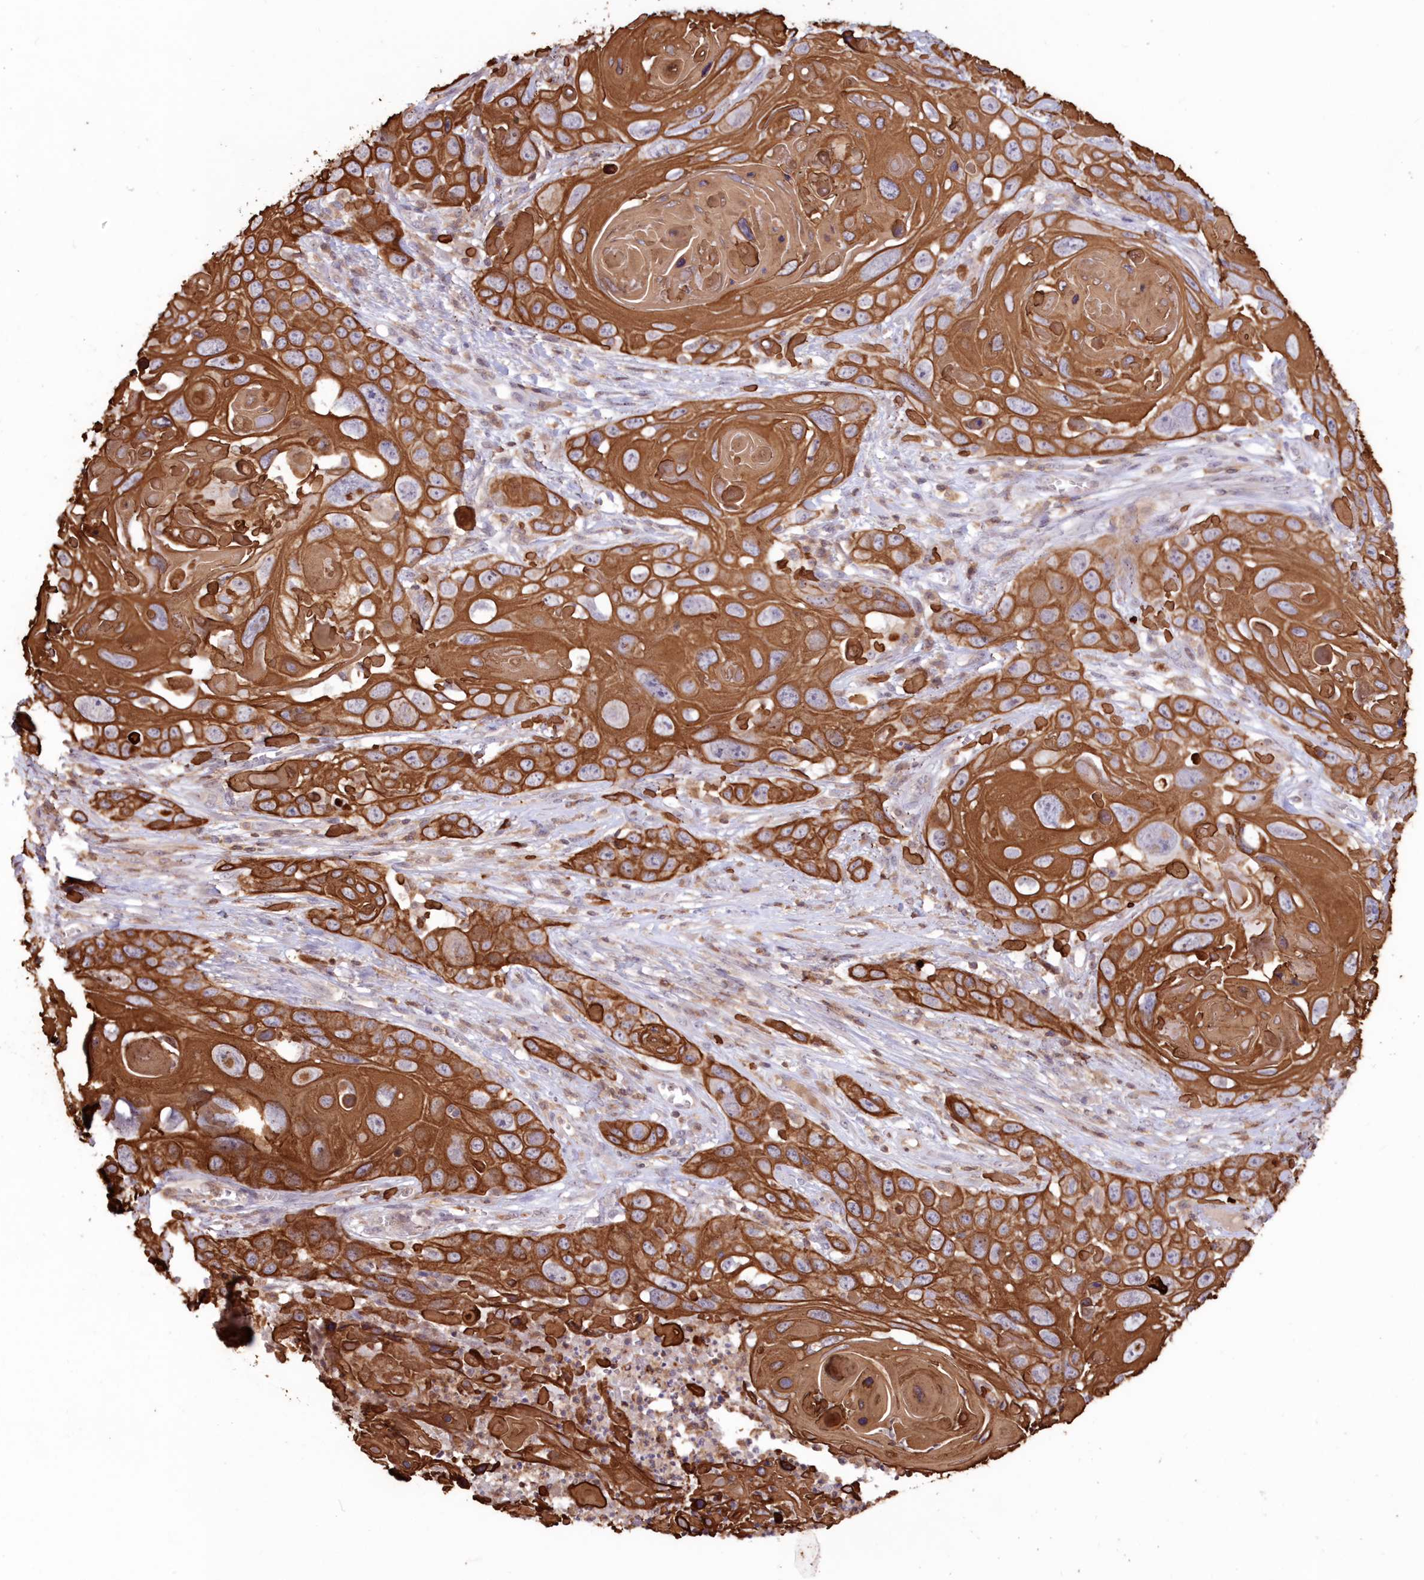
{"staining": {"intensity": "strong", "quantity": ">75%", "location": "cytoplasmic/membranous"}, "tissue": "skin cancer", "cell_type": "Tumor cells", "image_type": "cancer", "snomed": [{"axis": "morphology", "description": "Squamous cell carcinoma, NOS"}, {"axis": "topography", "description": "Skin"}], "caption": "DAB immunohistochemical staining of human skin cancer (squamous cell carcinoma) reveals strong cytoplasmic/membranous protein expression in about >75% of tumor cells.", "gene": "SNED1", "patient": {"sex": "male", "age": 55}}